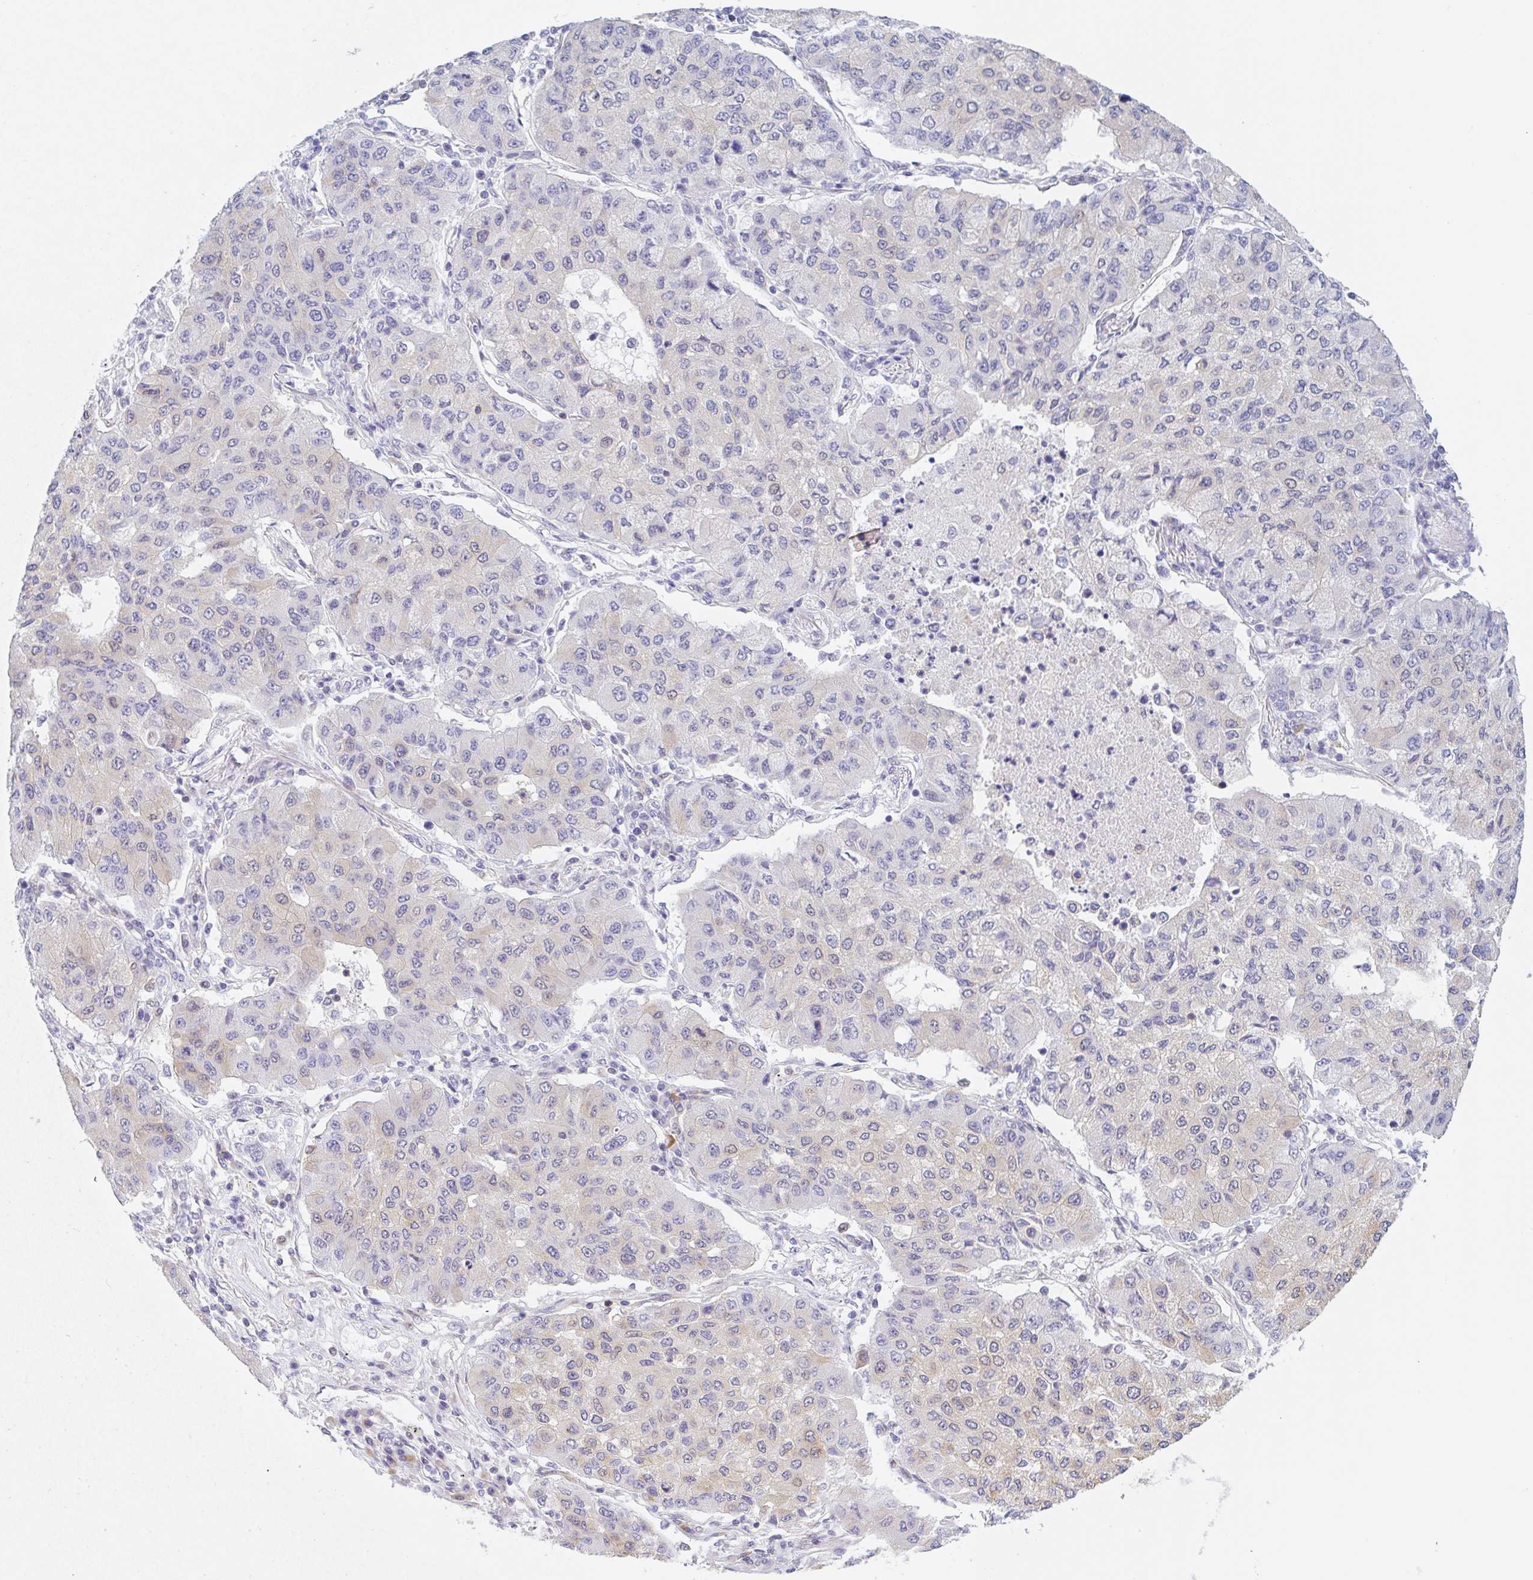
{"staining": {"intensity": "negative", "quantity": "none", "location": "none"}, "tissue": "lung cancer", "cell_type": "Tumor cells", "image_type": "cancer", "snomed": [{"axis": "morphology", "description": "Squamous cell carcinoma, NOS"}, {"axis": "topography", "description": "Lung"}], "caption": "High power microscopy micrograph of an immunohistochemistry (IHC) micrograph of lung cancer (squamous cell carcinoma), revealing no significant staining in tumor cells.", "gene": "TBPL2", "patient": {"sex": "male", "age": 74}}